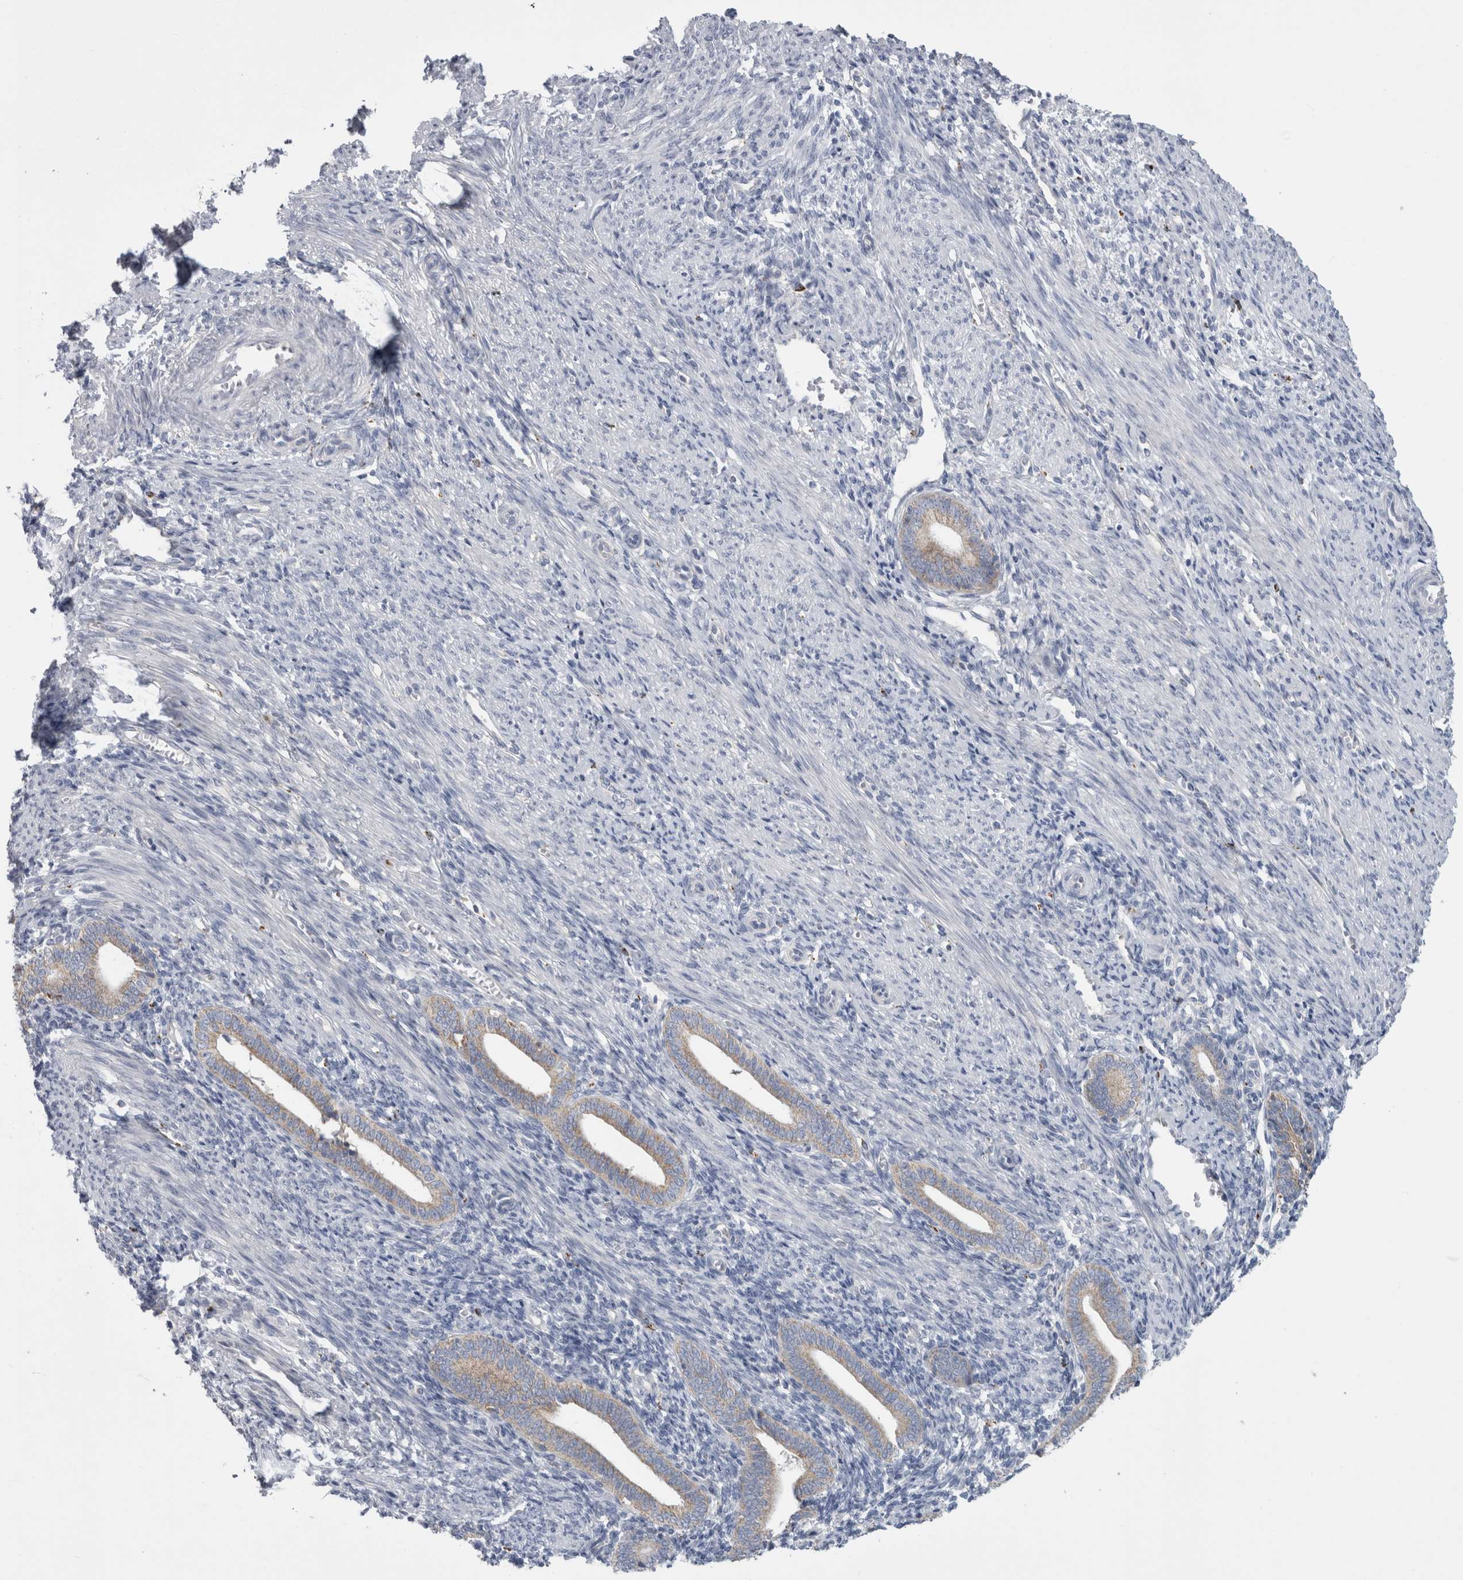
{"staining": {"intensity": "negative", "quantity": "none", "location": "none"}, "tissue": "endometrium", "cell_type": "Cells in endometrial stroma", "image_type": "normal", "snomed": [{"axis": "morphology", "description": "Normal tissue, NOS"}, {"axis": "topography", "description": "Uterus"}, {"axis": "topography", "description": "Endometrium"}], "caption": "A high-resolution image shows IHC staining of benign endometrium, which shows no significant expression in cells in endometrial stroma. (Brightfield microscopy of DAB (3,3'-diaminobenzidine) immunohistochemistry (IHC) at high magnification).", "gene": "GATM", "patient": {"sex": "female", "age": 33}}